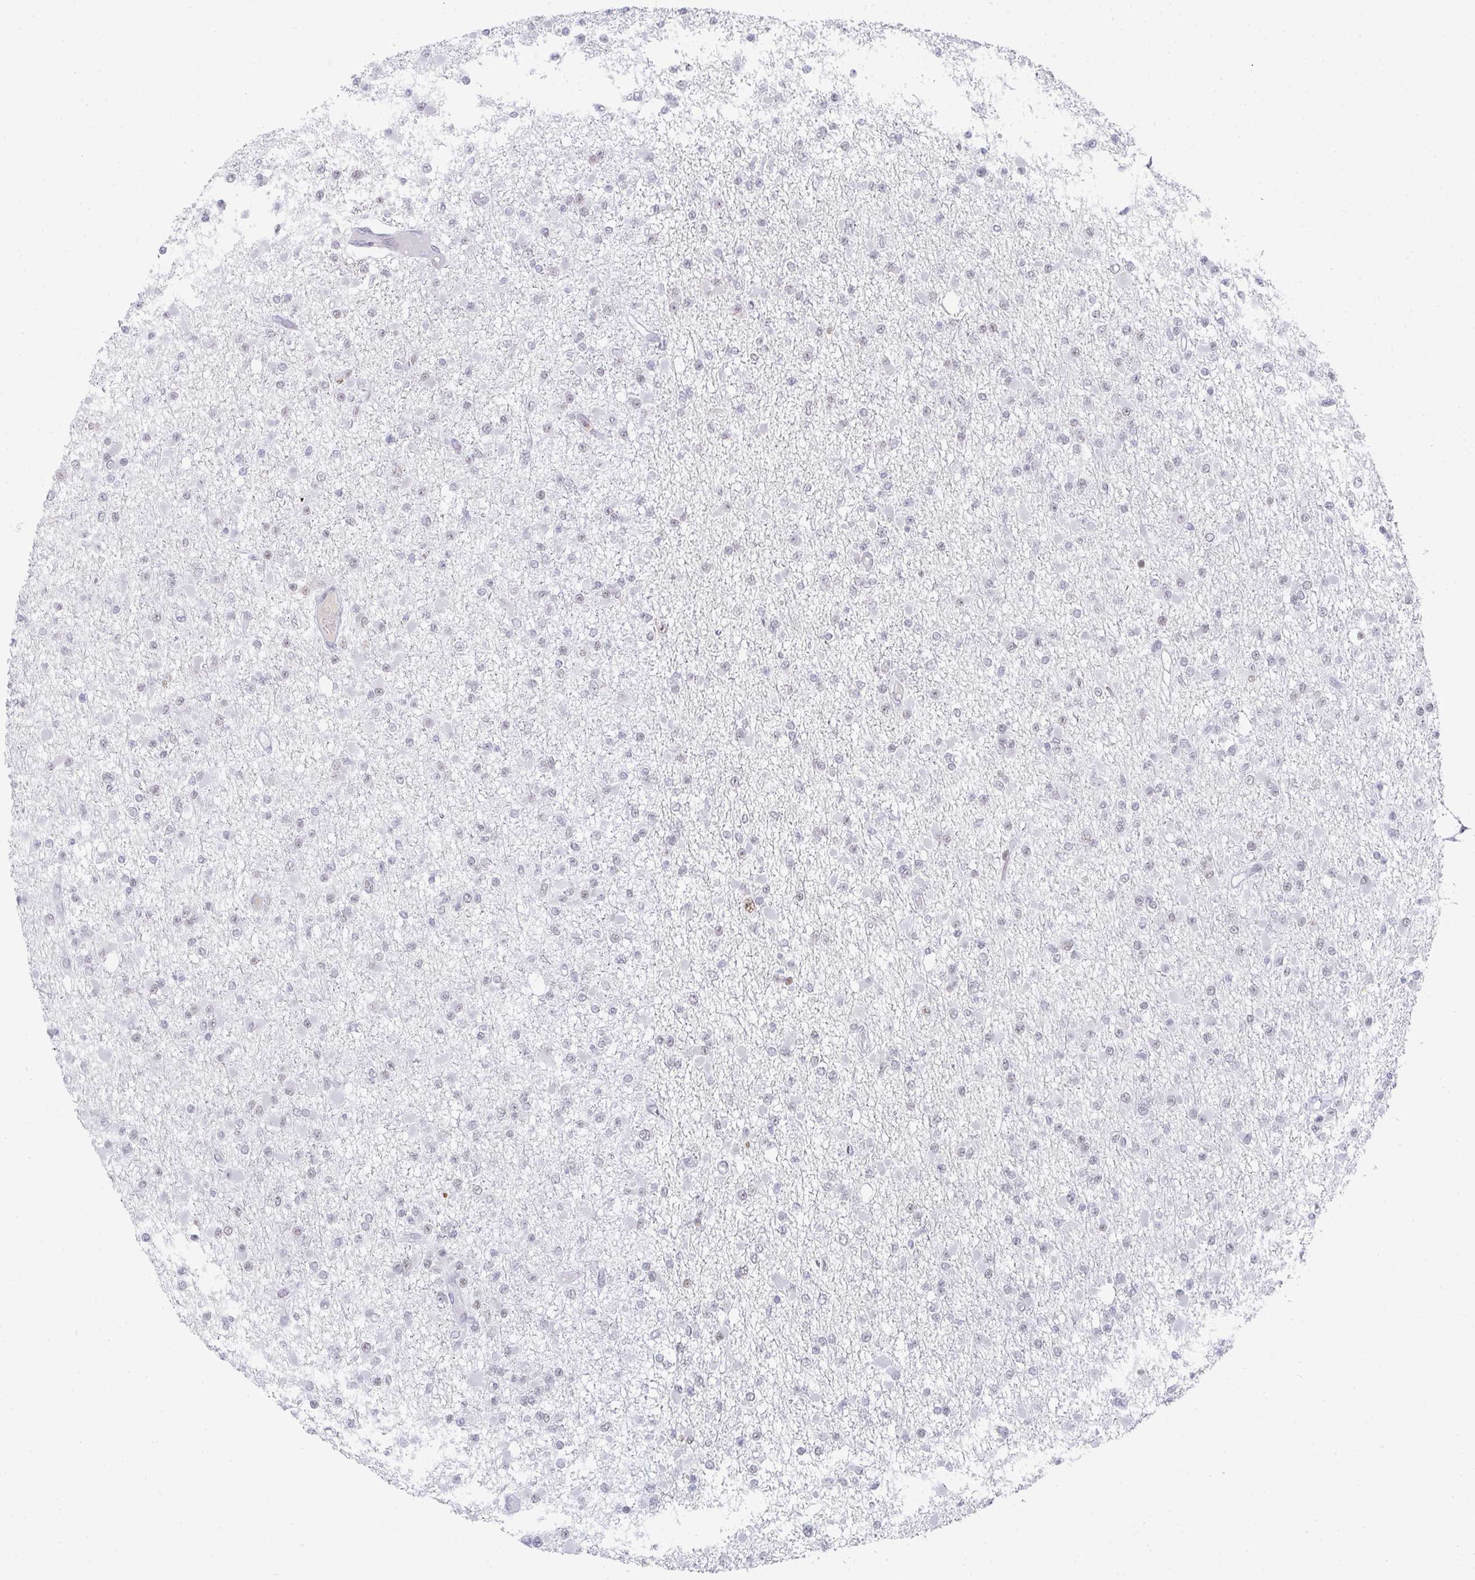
{"staining": {"intensity": "negative", "quantity": "none", "location": "none"}, "tissue": "glioma", "cell_type": "Tumor cells", "image_type": "cancer", "snomed": [{"axis": "morphology", "description": "Glioma, malignant, Low grade"}, {"axis": "topography", "description": "Brain"}], "caption": "Human glioma stained for a protein using immunohistochemistry (IHC) demonstrates no staining in tumor cells.", "gene": "LIN54", "patient": {"sex": "female", "age": 22}}